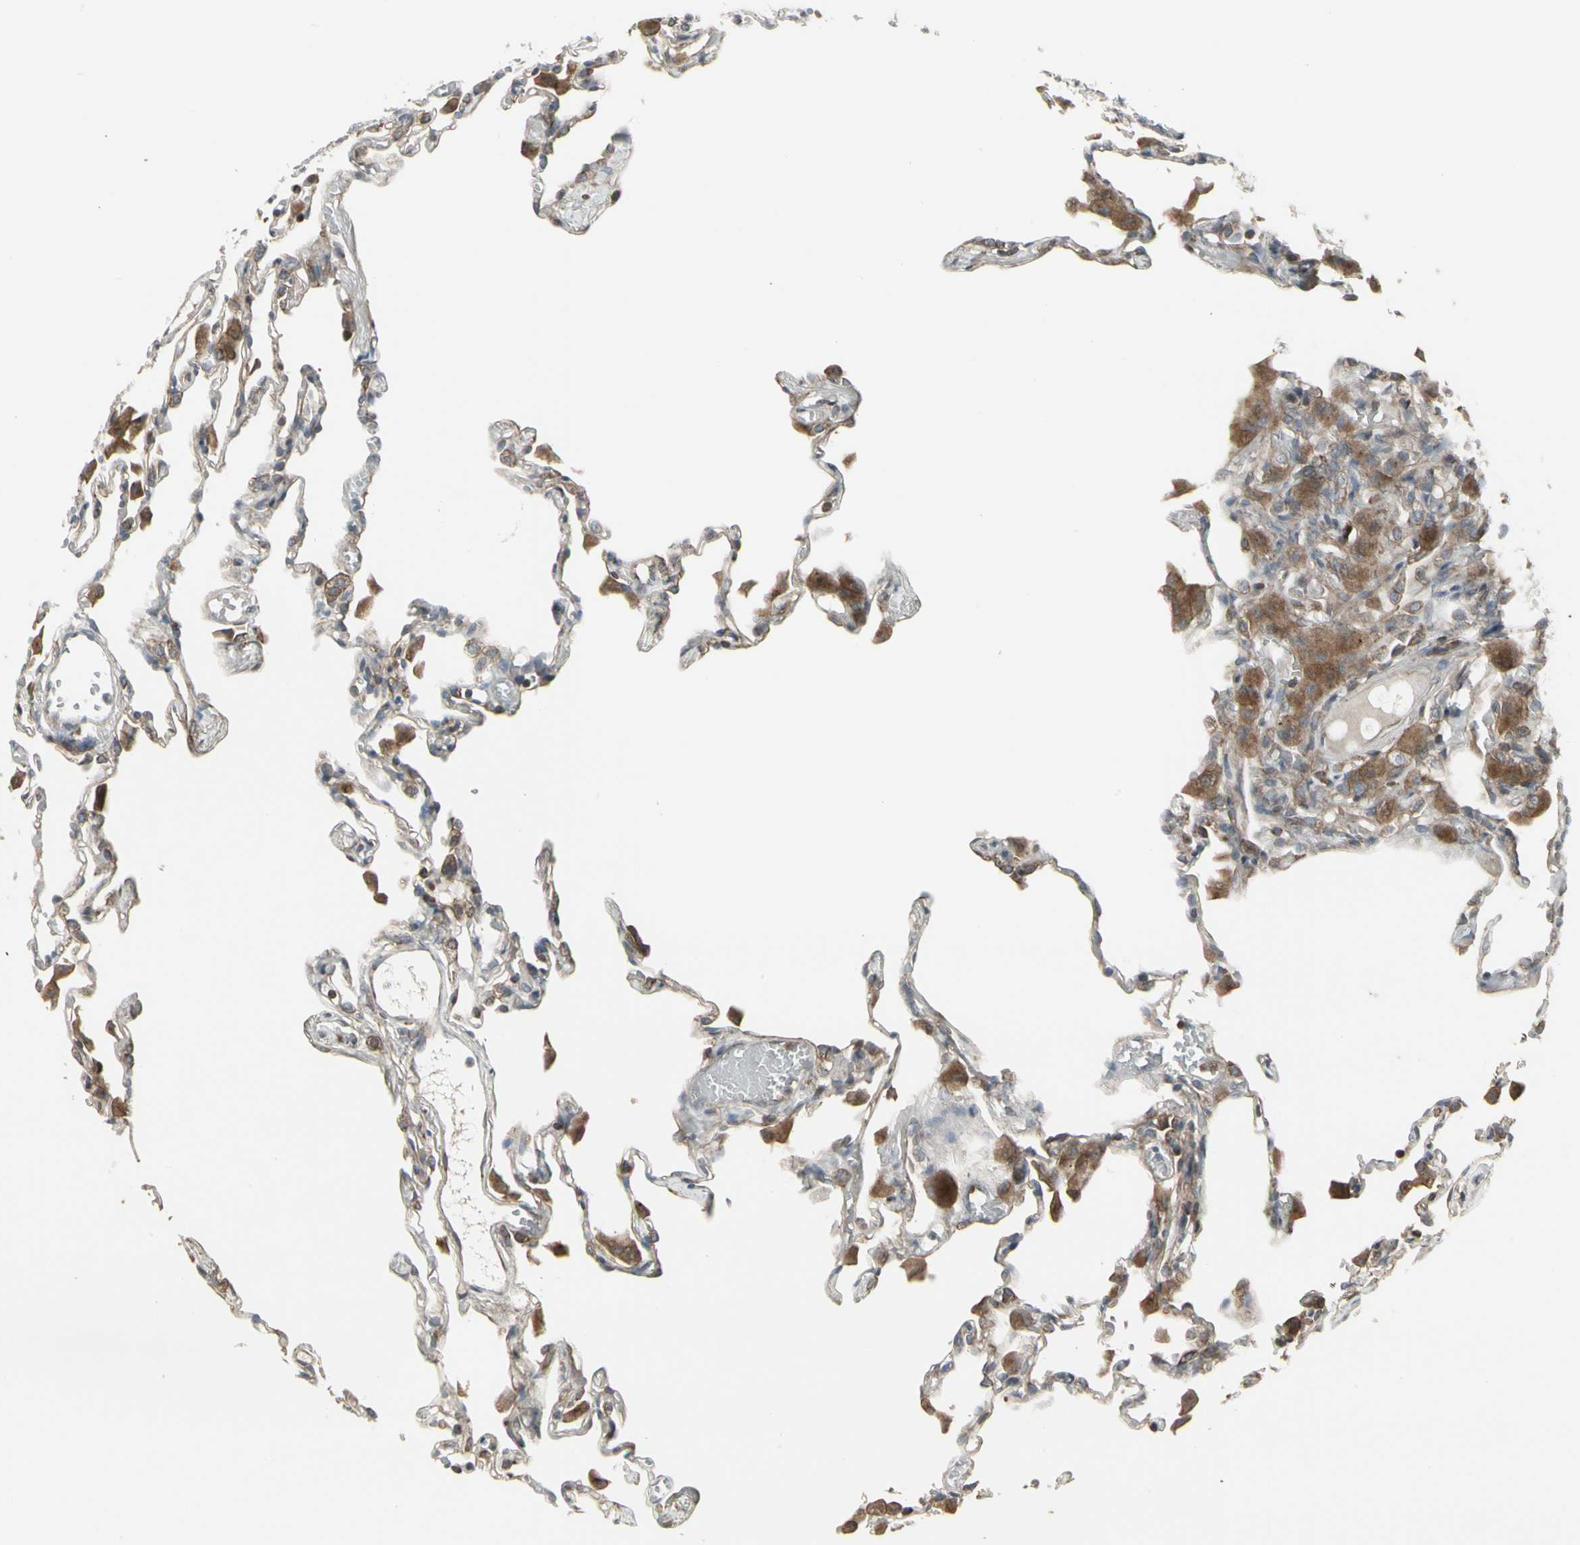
{"staining": {"intensity": "negative", "quantity": "none", "location": "none"}, "tissue": "lung", "cell_type": "Alveolar cells", "image_type": "normal", "snomed": [{"axis": "morphology", "description": "Normal tissue, NOS"}, {"axis": "topography", "description": "Lung"}], "caption": "Immunohistochemistry (IHC) micrograph of benign human lung stained for a protein (brown), which exhibits no staining in alveolar cells.", "gene": "EPS15", "patient": {"sex": "female", "age": 49}}